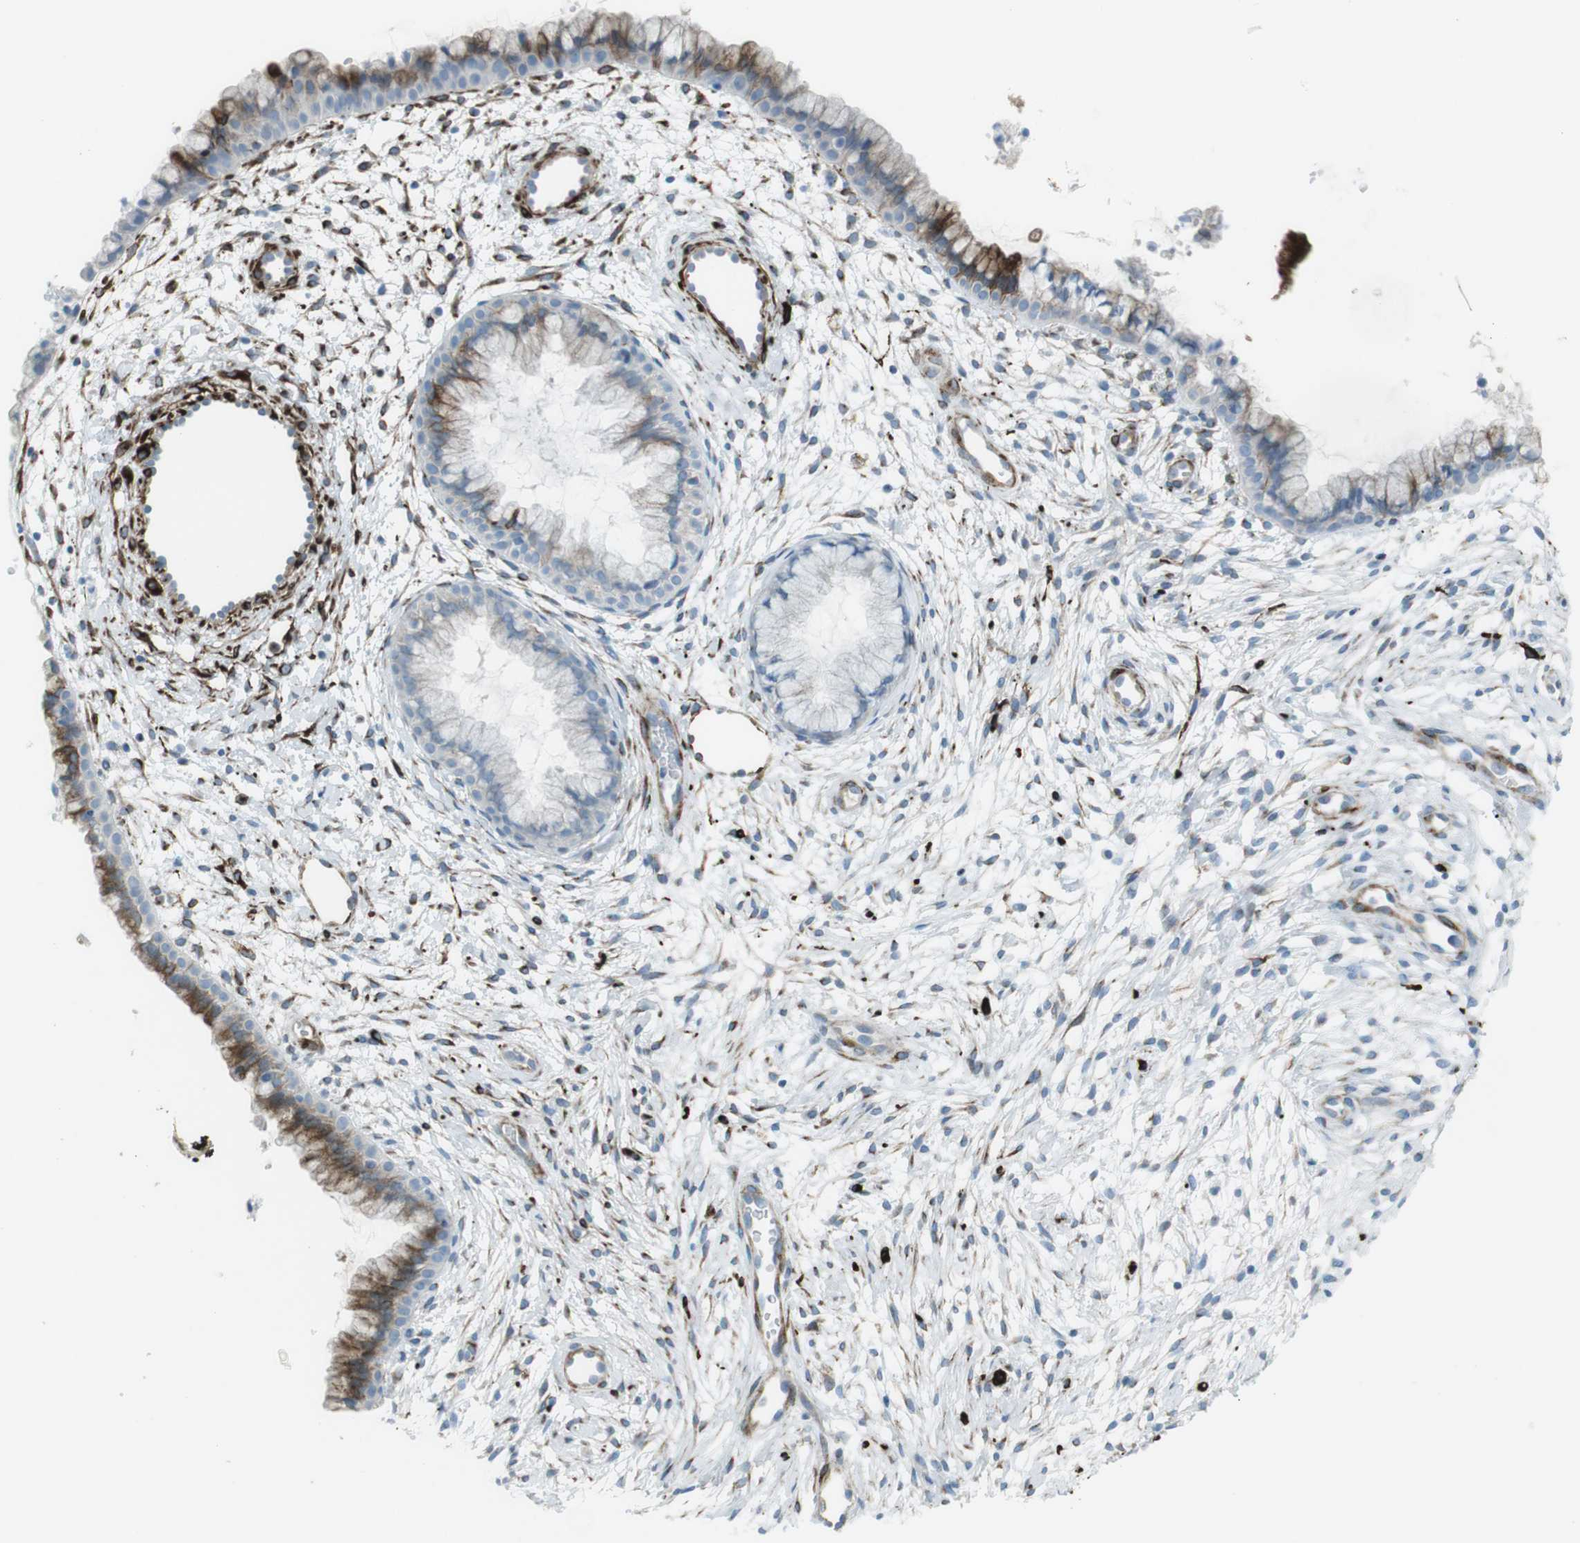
{"staining": {"intensity": "strong", "quantity": ">75%", "location": "cytoplasmic/membranous"}, "tissue": "cervix", "cell_type": "Glandular cells", "image_type": "normal", "snomed": [{"axis": "morphology", "description": "Normal tissue, NOS"}, {"axis": "topography", "description": "Cervix"}], "caption": "IHC staining of normal cervix, which displays high levels of strong cytoplasmic/membranous expression in about >75% of glandular cells indicating strong cytoplasmic/membranous protein positivity. The staining was performed using DAB (brown) for protein detection and nuclei were counterstained in hematoxylin (blue).", "gene": "TUBB2A", "patient": {"sex": "female", "age": 39}}